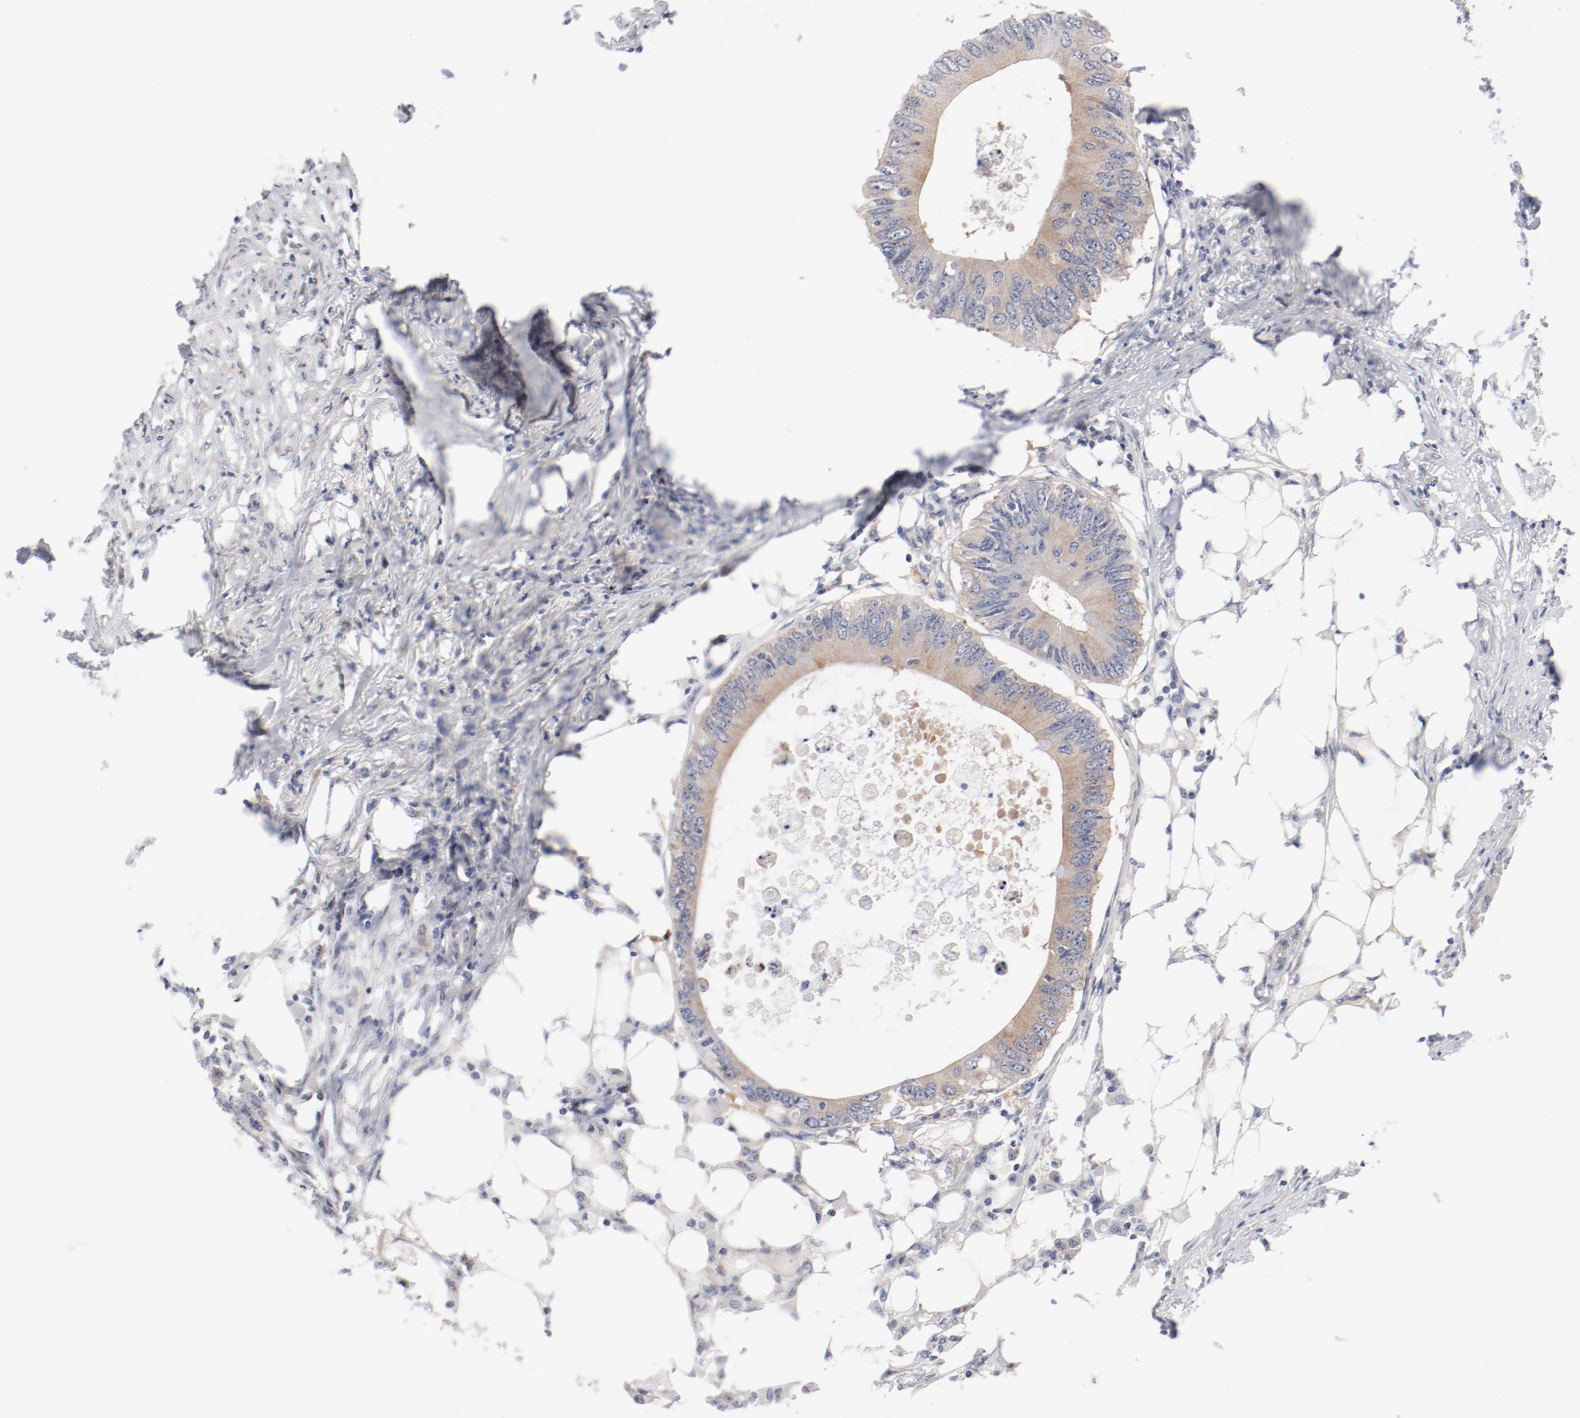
{"staining": {"intensity": "weak", "quantity": ">75%", "location": "cytoplasmic/membranous"}, "tissue": "colorectal cancer", "cell_type": "Tumor cells", "image_type": "cancer", "snomed": [{"axis": "morphology", "description": "Adenocarcinoma, NOS"}, {"axis": "topography", "description": "Colon"}], "caption": "Immunohistochemical staining of human adenocarcinoma (colorectal) shows low levels of weak cytoplasmic/membranous staining in approximately >75% of tumor cells.", "gene": "GPR143", "patient": {"sex": "male", "age": 71}}